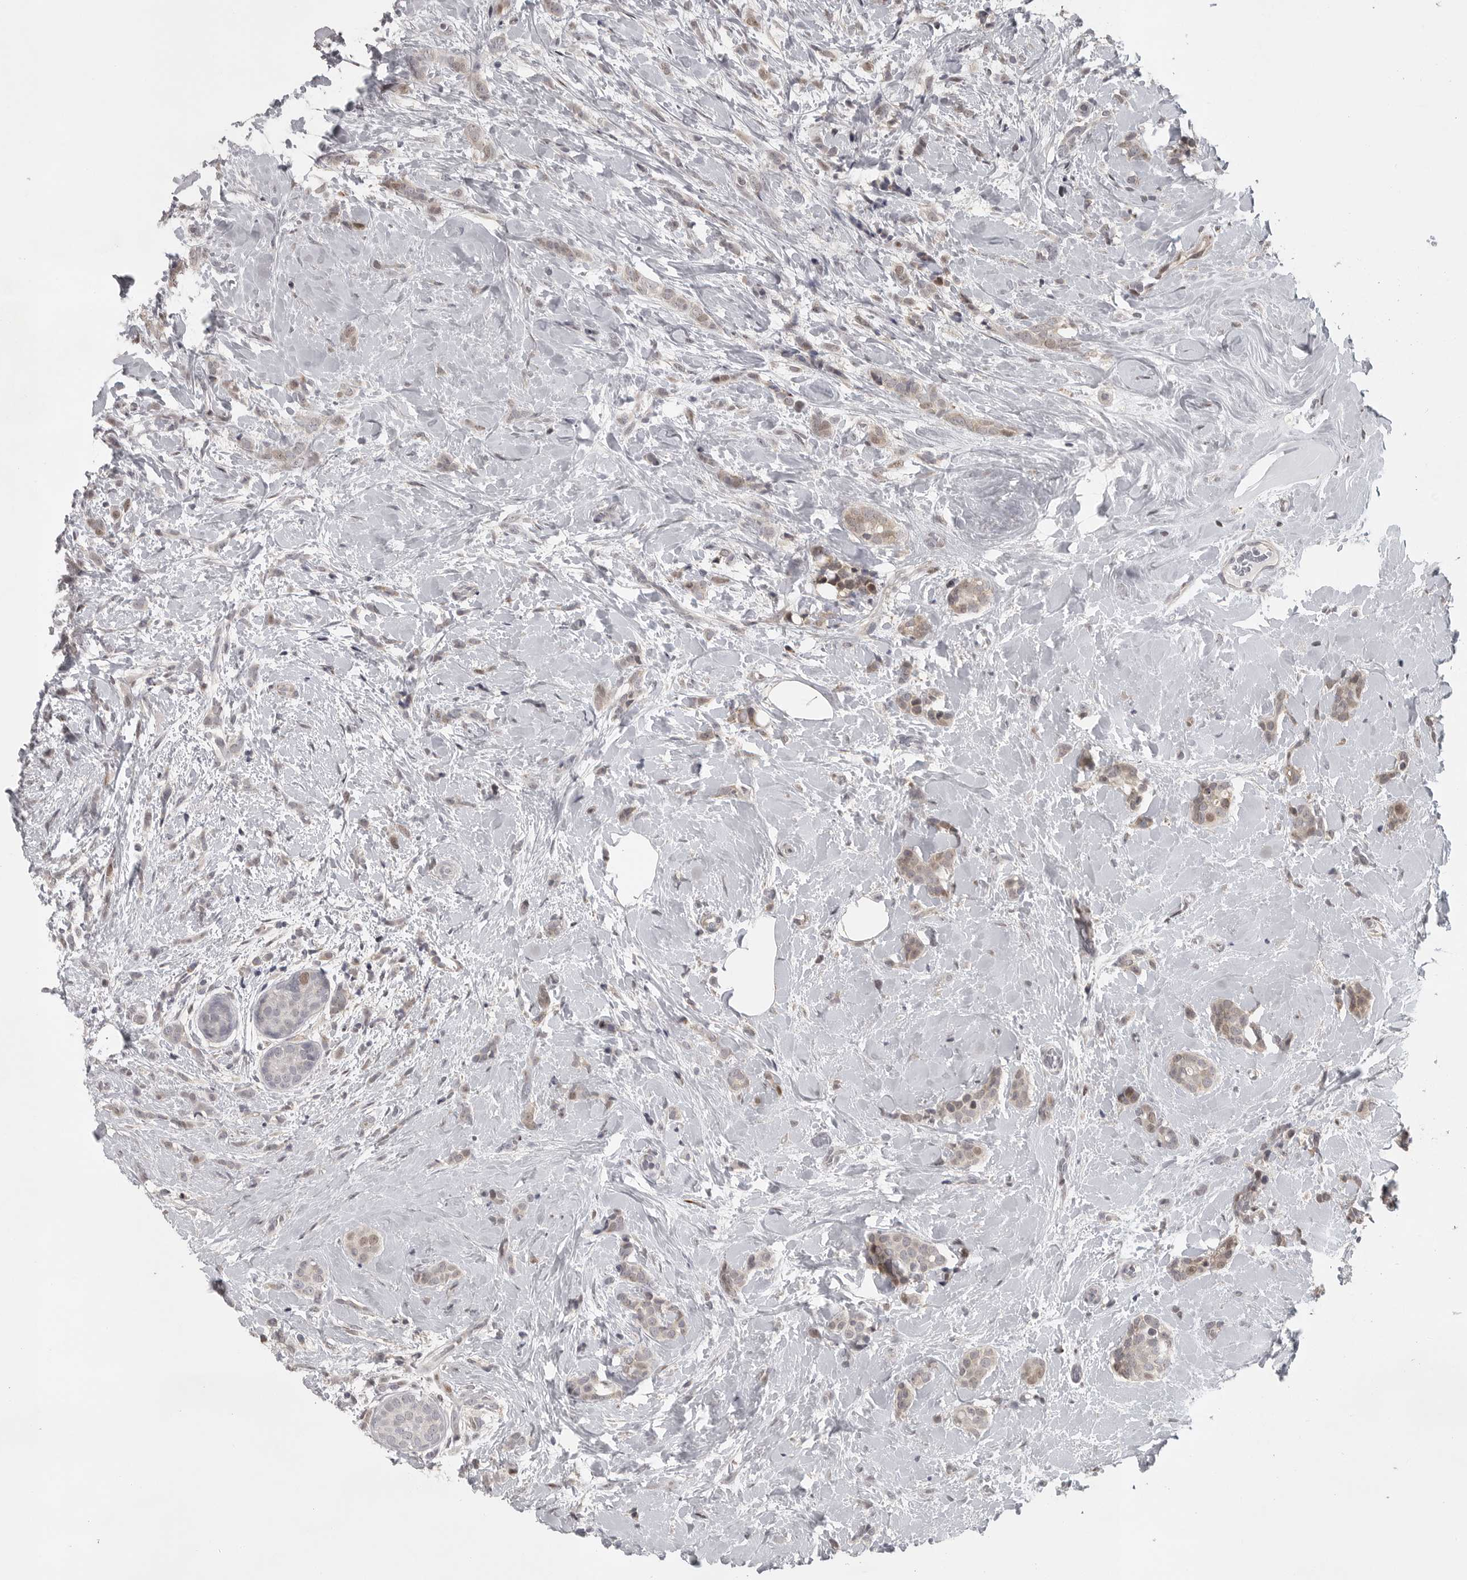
{"staining": {"intensity": "weak", "quantity": "25%-75%", "location": "nuclear"}, "tissue": "breast cancer", "cell_type": "Tumor cells", "image_type": "cancer", "snomed": [{"axis": "morphology", "description": "Lobular carcinoma, in situ"}, {"axis": "morphology", "description": "Lobular carcinoma"}, {"axis": "topography", "description": "Breast"}], "caption": "The histopathology image displays staining of breast cancer, revealing weak nuclear protein staining (brown color) within tumor cells.", "gene": "POLE2", "patient": {"sex": "female", "age": 41}}